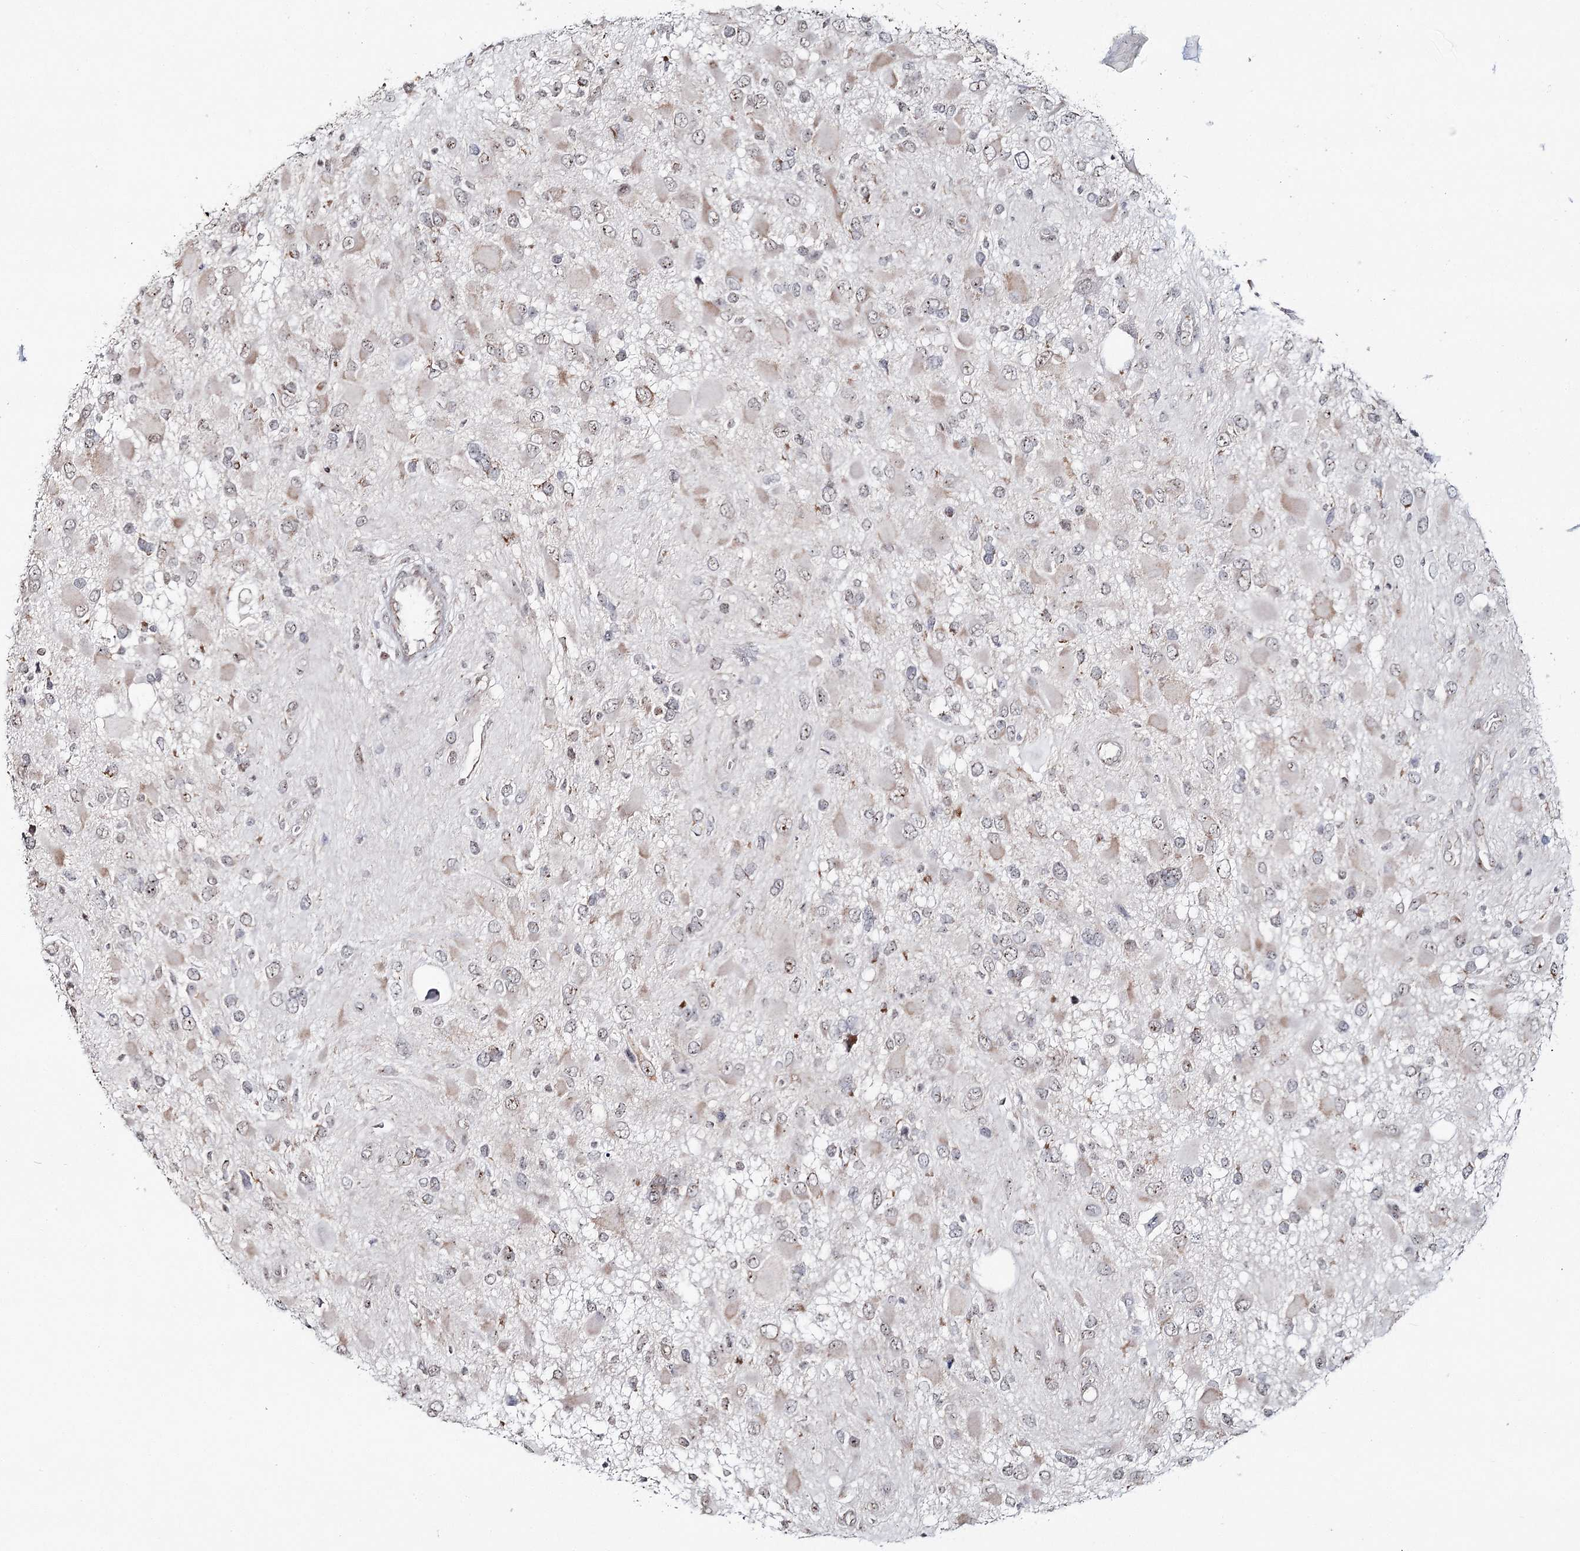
{"staining": {"intensity": "weak", "quantity": "25%-75%", "location": "cytoplasmic/membranous"}, "tissue": "glioma", "cell_type": "Tumor cells", "image_type": "cancer", "snomed": [{"axis": "morphology", "description": "Glioma, malignant, High grade"}, {"axis": "topography", "description": "Brain"}], "caption": "Approximately 25%-75% of tumor cells in glioma display weak cytoplasmic/membranous protein positivity as visualized by brown immunohistochemical staining.", "gene": "ATAD1", "patient": {"sex": "male", "age": 53}}